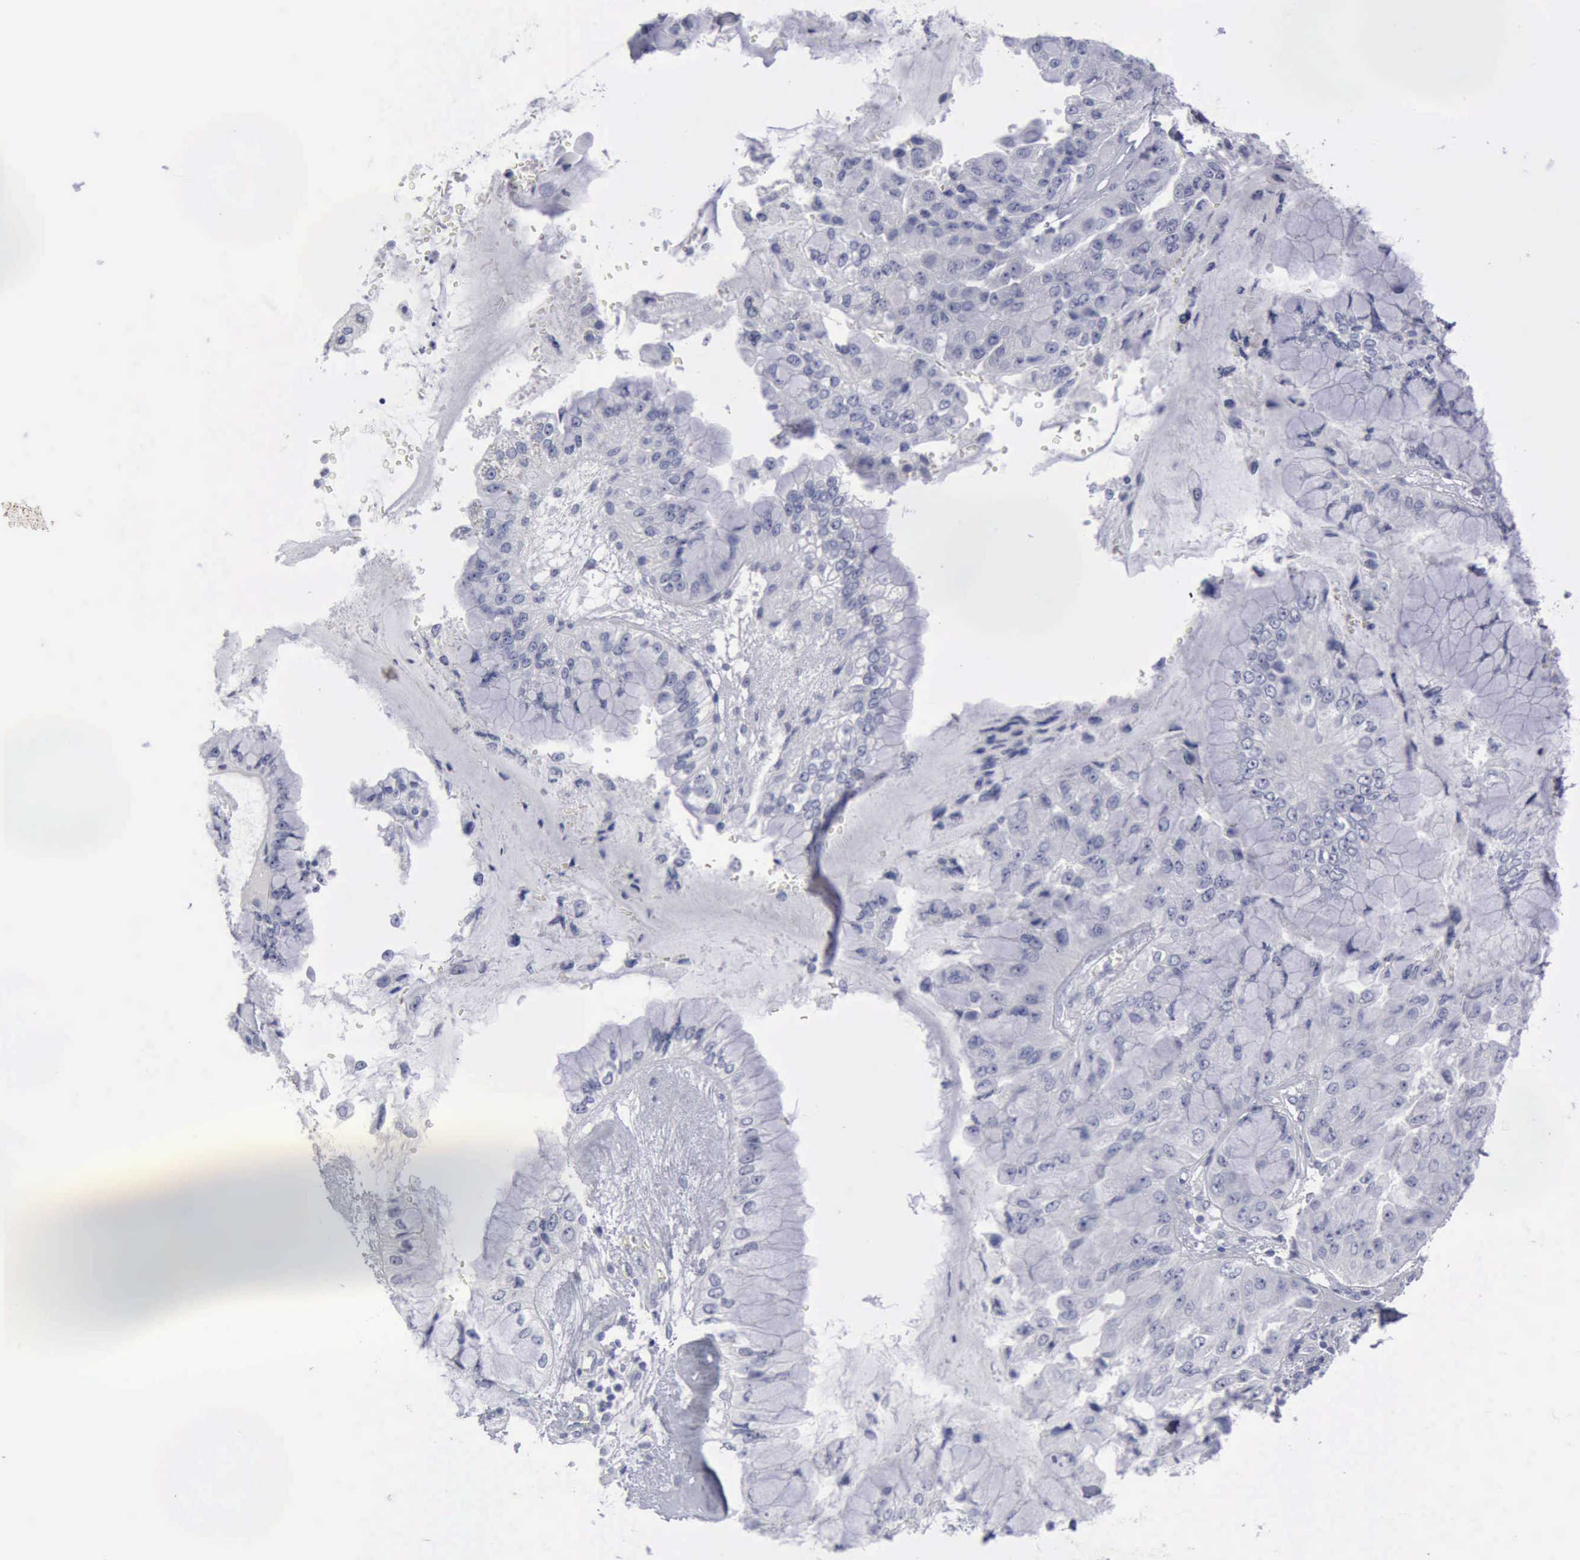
{"staining": {"intensity": "negative", "quantity": "none", "location": "none"}, "tissue": "liver cancer", "cell_type": "Tumor cells", "image_type": "cancer", "snomed": [{"axis": "morphology", "description": "Cholangiocarcinoma"}, {"axis": "topography", "description": "Liver"}], "caption": "This histopathology image is of liver cancer stained with immunohistochemistry (IHC) to label a protein in brown with the nuclei are counter-stained blue. There is no staining in tumor cells.", "gene": "KRT13", "patient": {"sex": "female", "age": 79}}